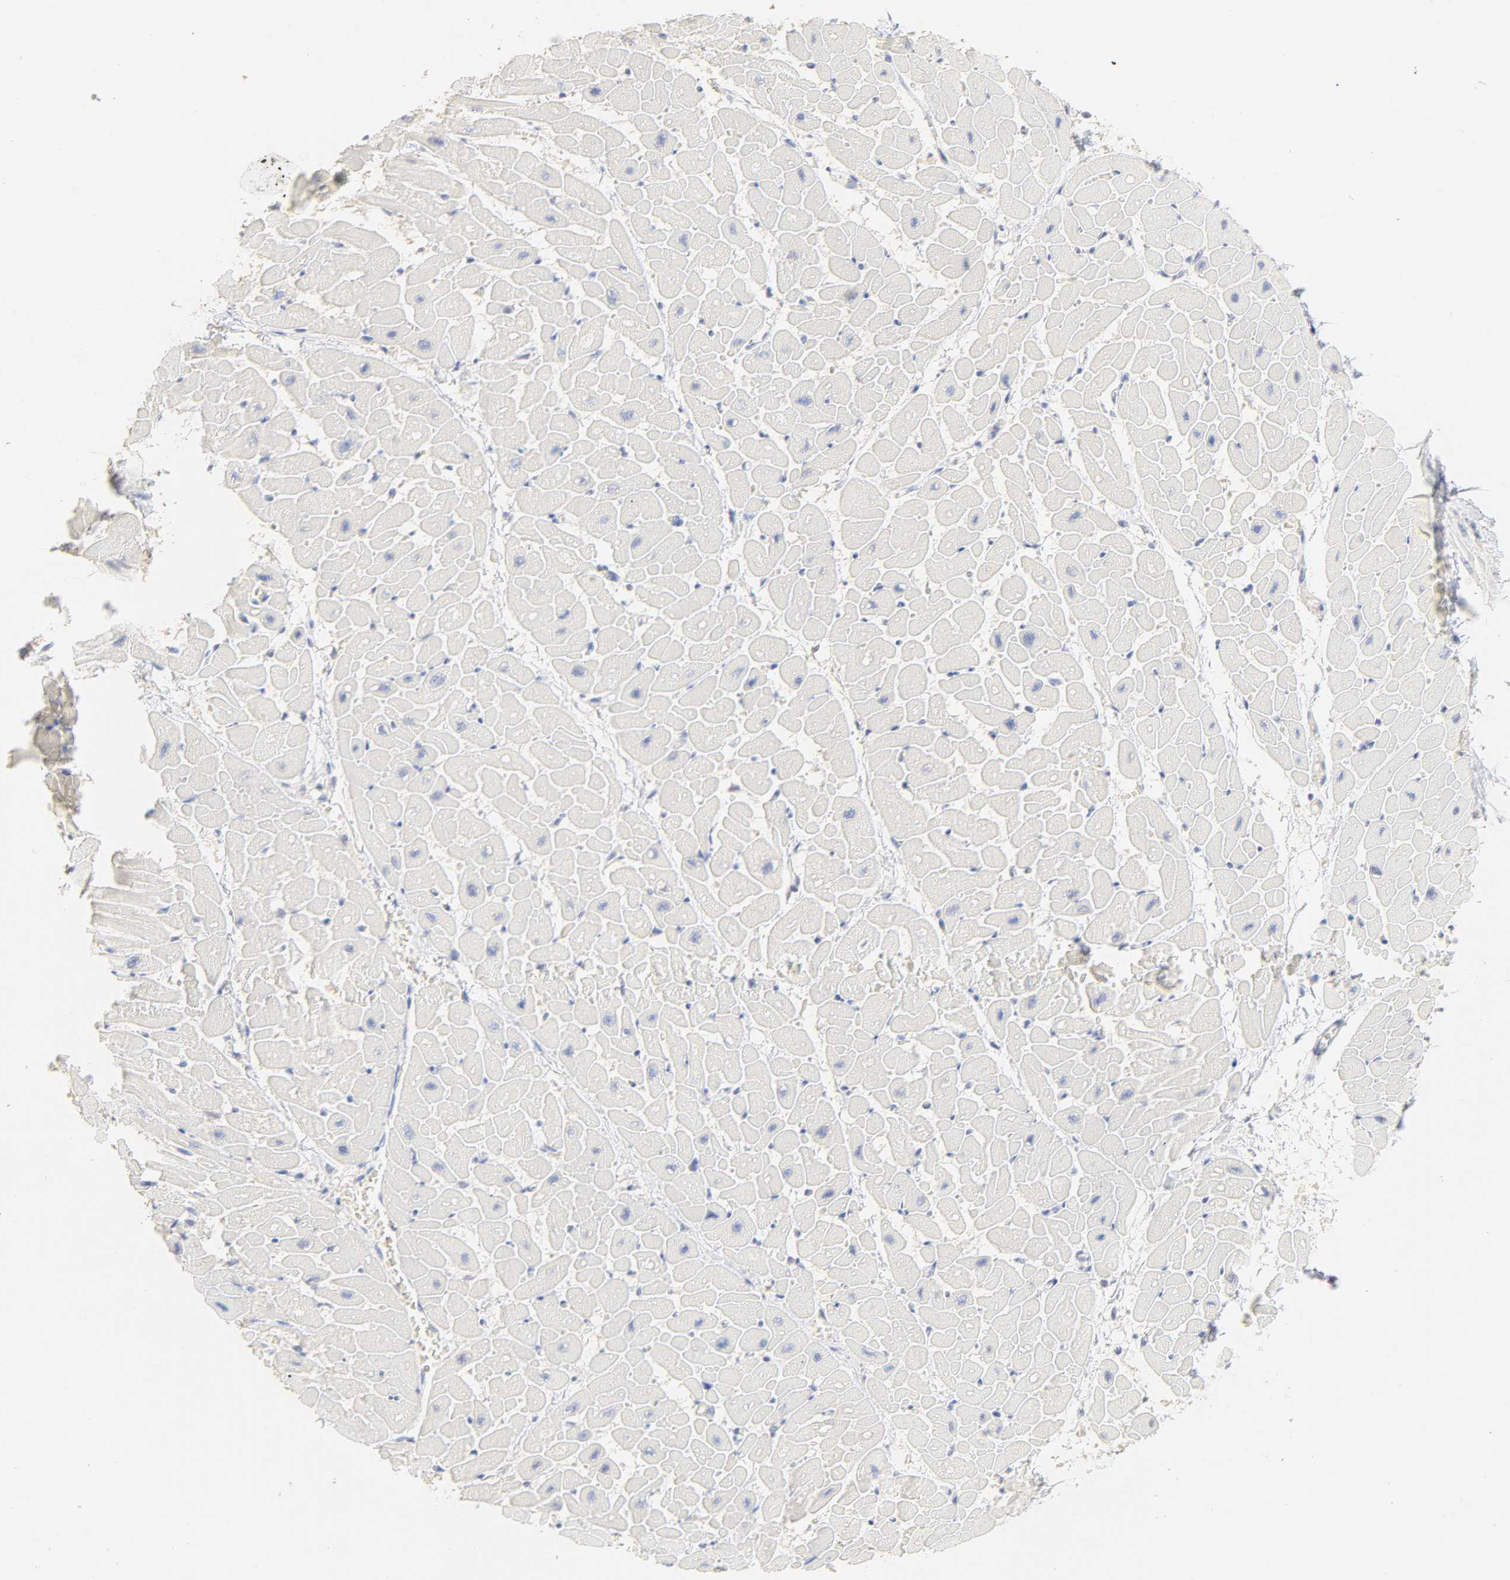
{"staining": {"intensity": "negative", "quantity": "none", "location": "none"}, "tissue": "heart muscle", "cell_type": "Cardiomyocytes", "image_type": "normal", "snomed": [{"axis": "morphology", "description": "Normal tissue, NOS"}, {"axis": "topography", "description": "Heart"}], "caption": "IHC histopathology image of unremarkable heart muscle stained for a protein (brown), which demonstrates no positivity in cardiomyocytes.", "gene": "FCGBP", "patient": {"sex": "male", "age": 45}}